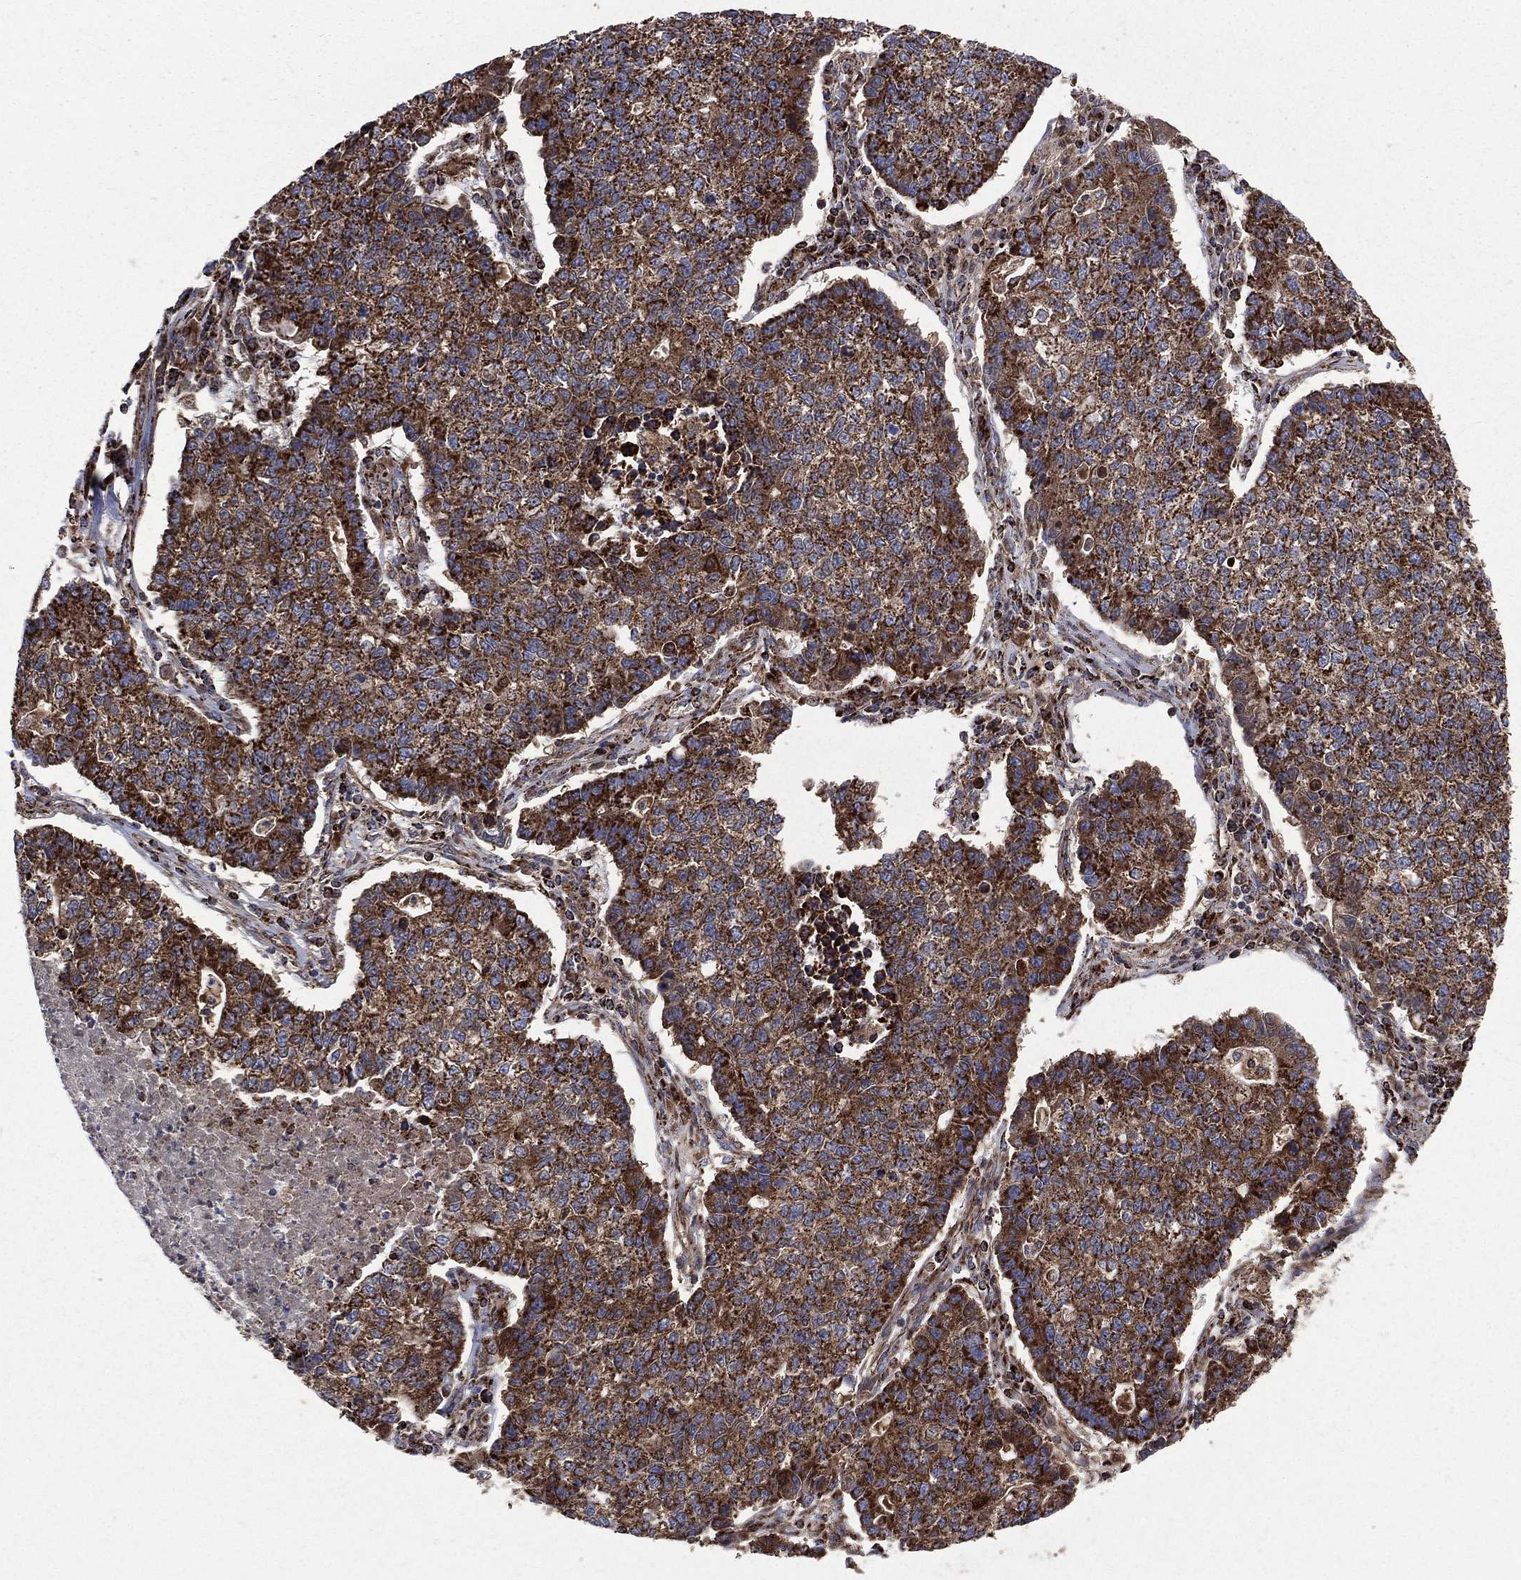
{"staining": {"intensity": "strong", "quantity": ">75%", "location": "cytoplasmic/membranous"}, "tissue": "lung cancer", "cell_type": "Tumor cells", "image_type": "cancer", "snomed": [{"axis": "morphology", "description": "Adenocarcinoma, NOS"}, {"axis": "topography", "description": "Lung"}], "caption": "Protein staining of lung cancer tissue exhibits strong cytoplasmic/membranous staining in approximately >75% of tumor cells. (DAB (3,3'-diaminobenzidine) = brown stain, brightfield microscopy at high magnification).", "gene": "GOT2", "patient": {"sex": "male", "age": 57}}